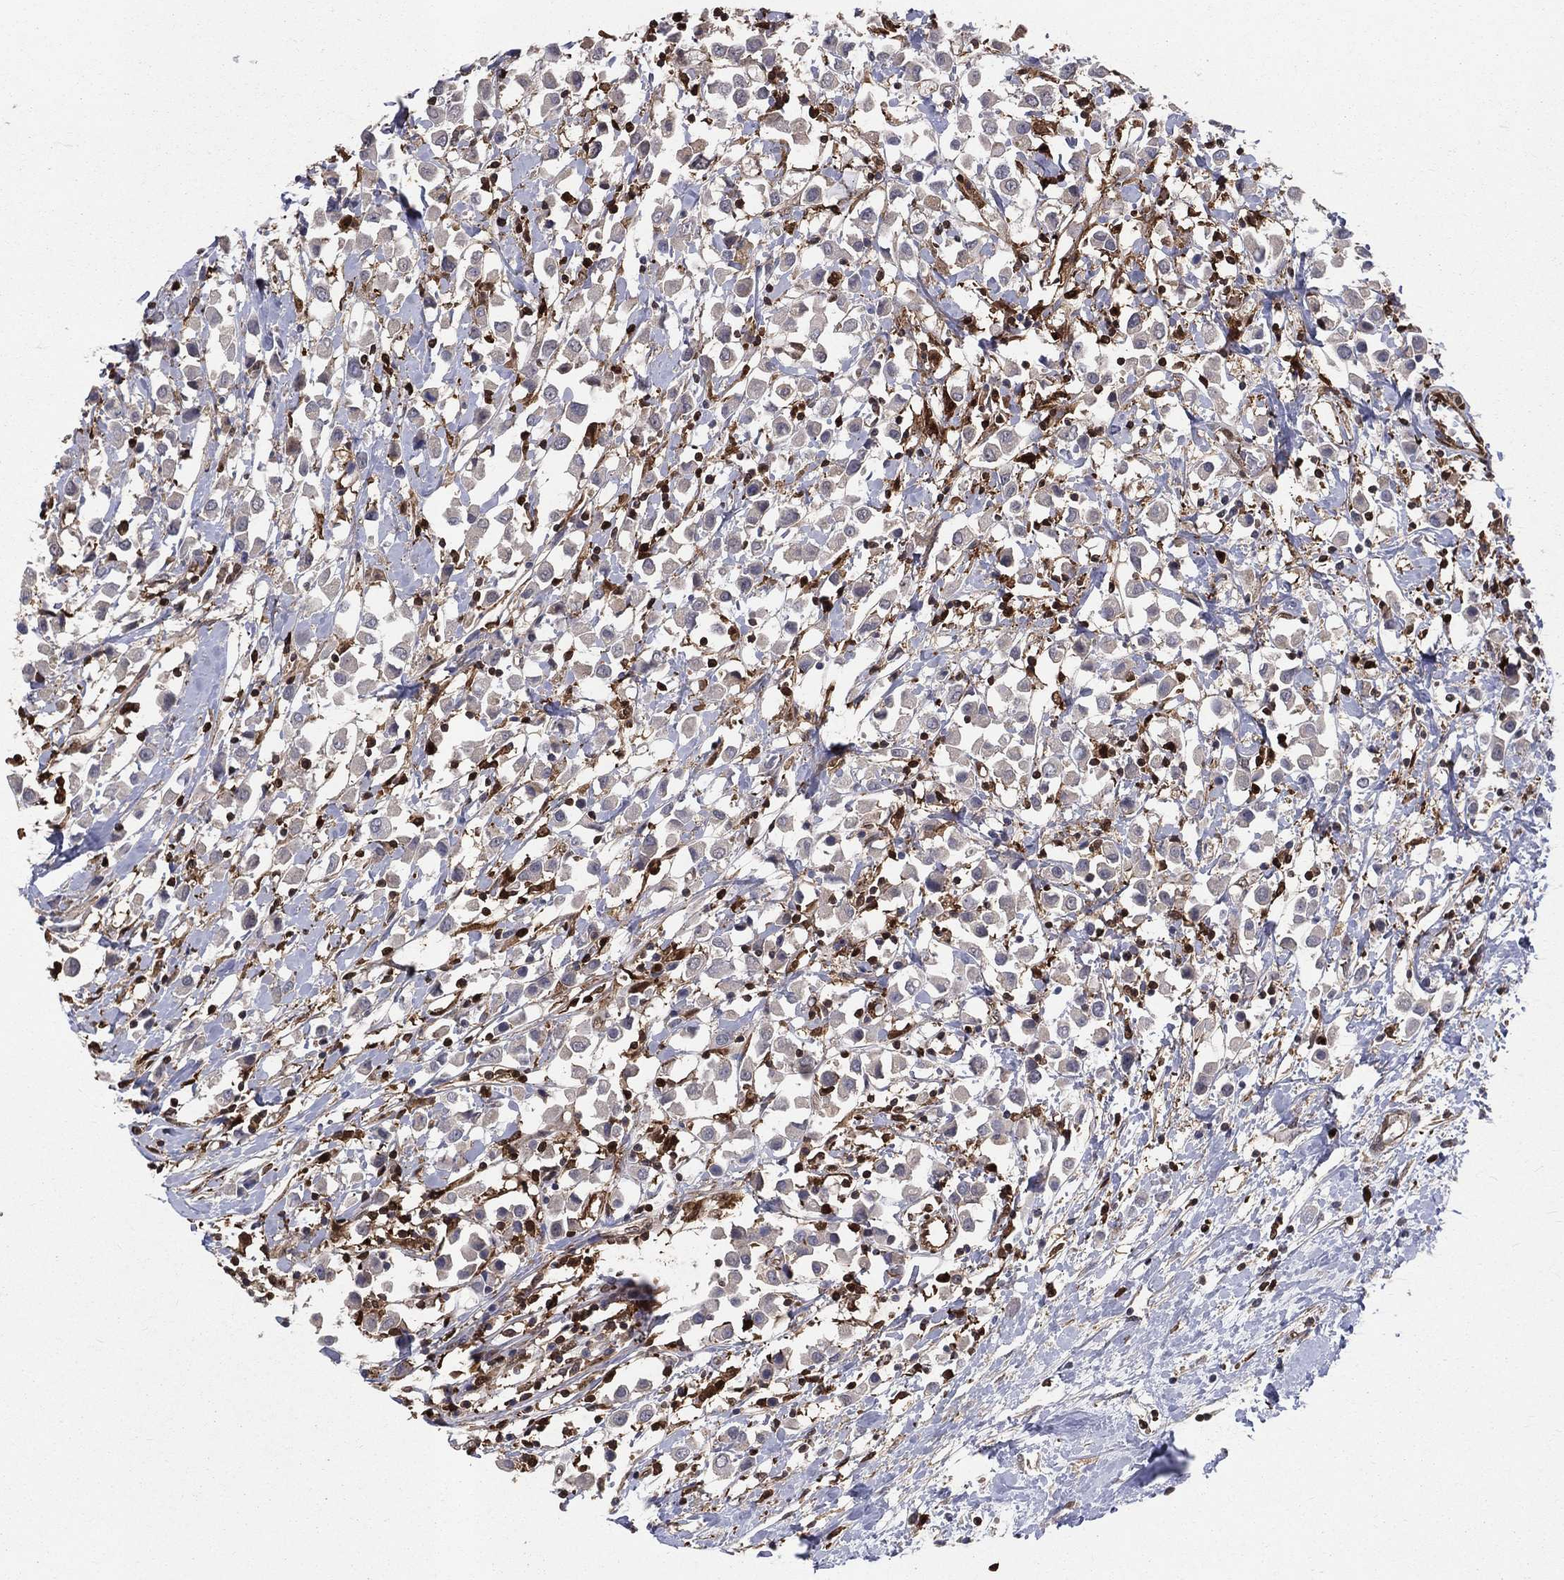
{"staining": {"intensity": "negative", "quantity": "none", "location": "none"}, "tissue": "breast cancer", "cell_type": "Tumor cells", "image_type": "cancer", "snomed": [{"axis": "morphology", "description": "Duct carcinoma"}, {"axis": "topography", "description": "Breast"}], "caption": "Tumor cells are negative for protein expression in human breast cancer (invasive ductal carcinoma).", "gene": "ENO1", "patient": {"sex": "female", "age": 61}}